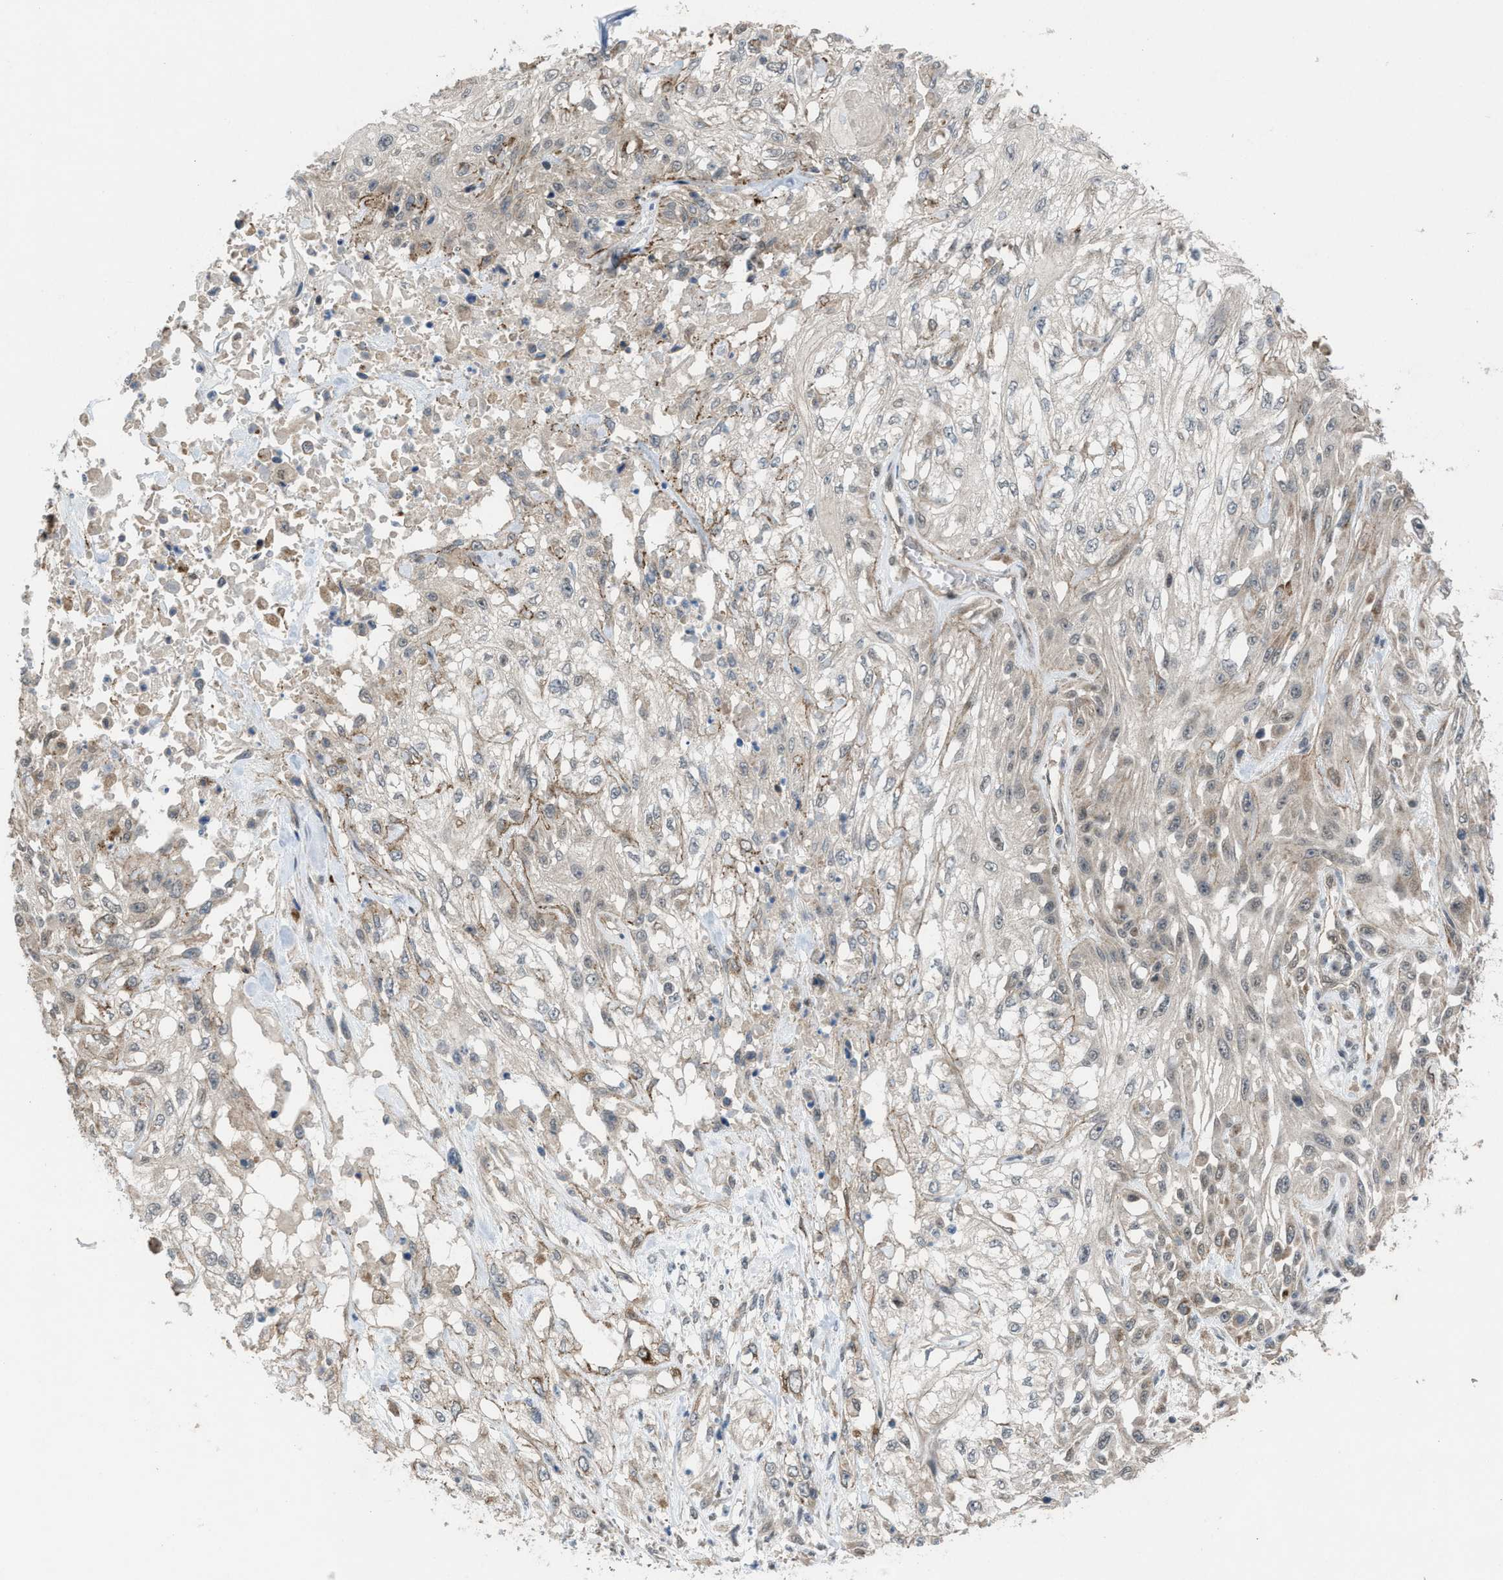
{"staining": {"intensity": "moderate", "quantity": "25%-75%", "location": "cytoplasmic/membranous"}, "tissue": "skin cancer", "cell_type": "Tumor cells", "image_type": "cancer", "snomed": [{"axis": "morphology", "description": "Squamous cell carcinoma, NOS"}, {"axis": "morphology", "description": "Squamous cell carcinoma, metastatic, NOS"}, {"axis": "topography", "description": "Skin"}, {"axis": "topography", "description": "Lymph node"}], "caption": "Skin squamous cell carcinoma stained with immunohistochemistry (IHC) exhibits moderate cytoplasmic/membranous staining in about 25%-75% of tumor cells.", "gene": "PLAA", "patient": {"sex": "male", "age": 75}}